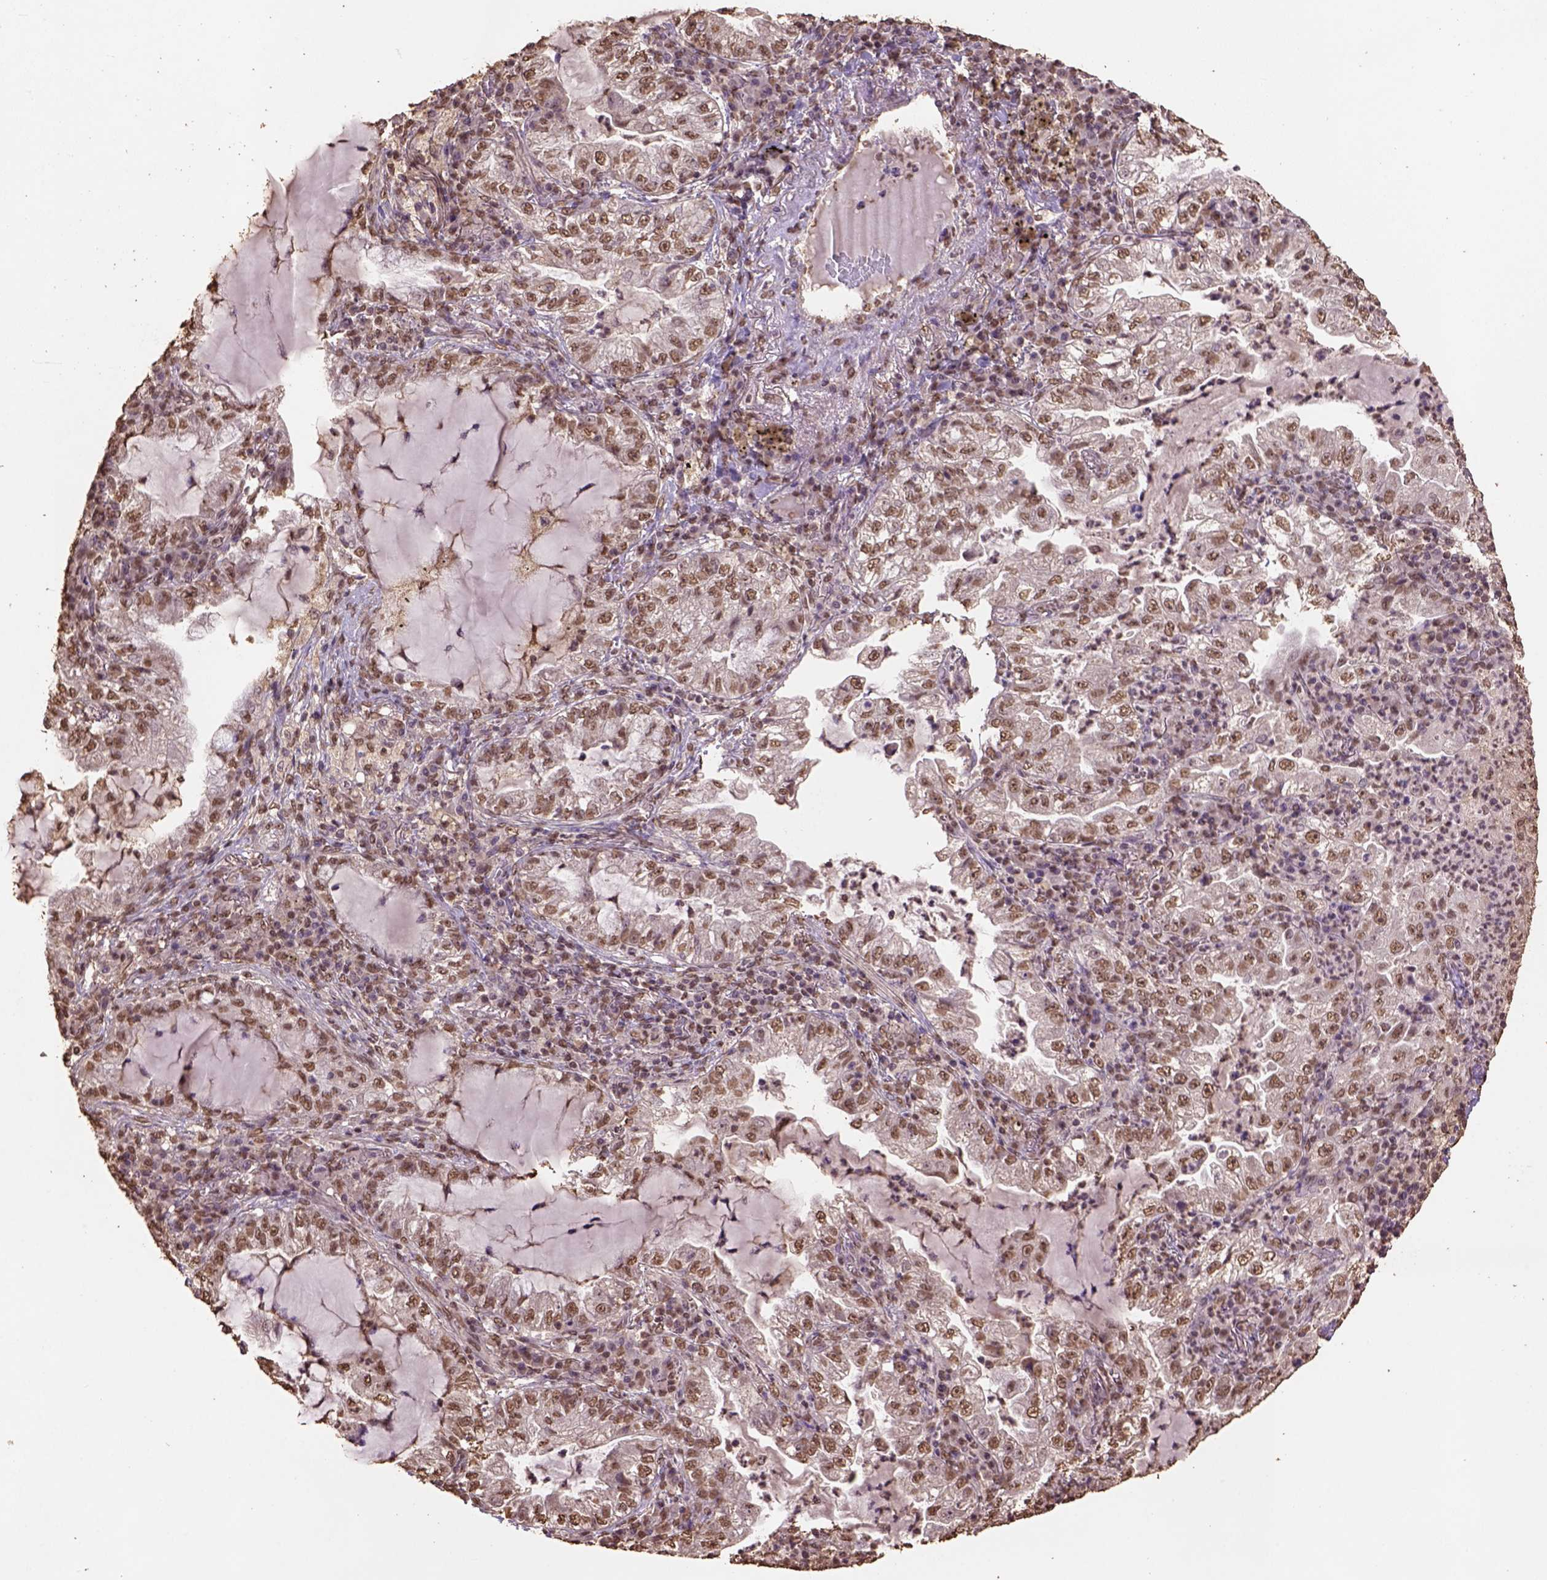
{"staining": {"intensity": "moderate", "quantity": ">75%", "location": "nuclear"}, "tissue": "lung cancer", "cell_type": "Tumor cells", "image_type": "cancer", "snomed": [{"axis": "morphology", "description": "Adenocarcinoma, NOS"}, {"axis": "topography", "description": "Lung"}], "caption": "A brown stain shows moderate nuclear positivity of a protein in human lung cancer (adenocarcinoma) tumor cells.", "gene": "CSTF2T", "patient": {"sex": "female", "age": 73}}